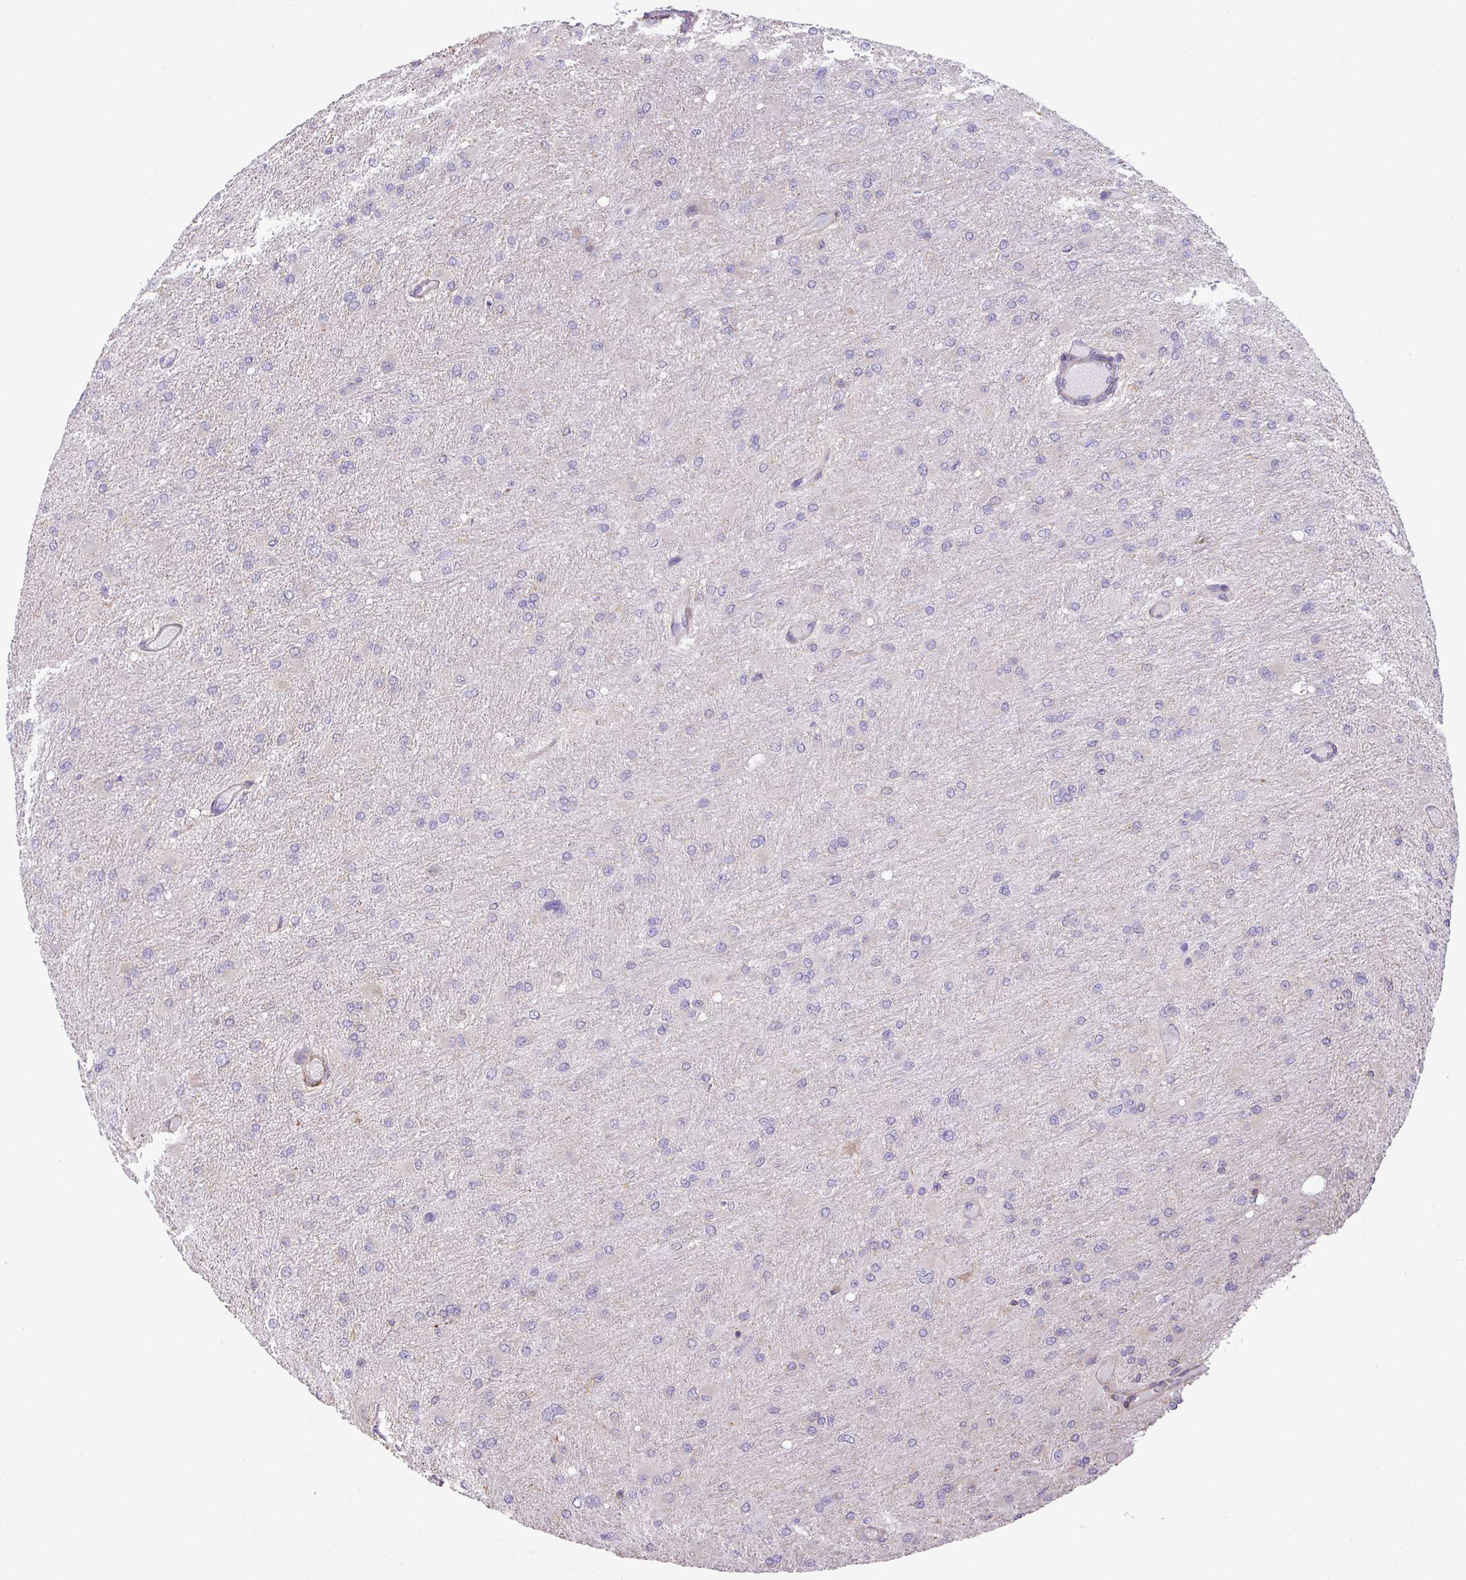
{"staining": {"intensity": "negative", "quantity": "none", "location": "none"}, "tissue": "glioma", "cell_type": "Tumor cells", "image_type": "cancer", "snomed": [{"axis": "morphology", "description": "Glioma, malignant, High grade"}, {"axis": "topography", "description": "Cerebral cortex"}], "caption": "Micrograph shows no protein positivity in tumor cells of glioma tissue.", "gene": "LRRC41", "patient": {"sex": "female", "age": 36}}